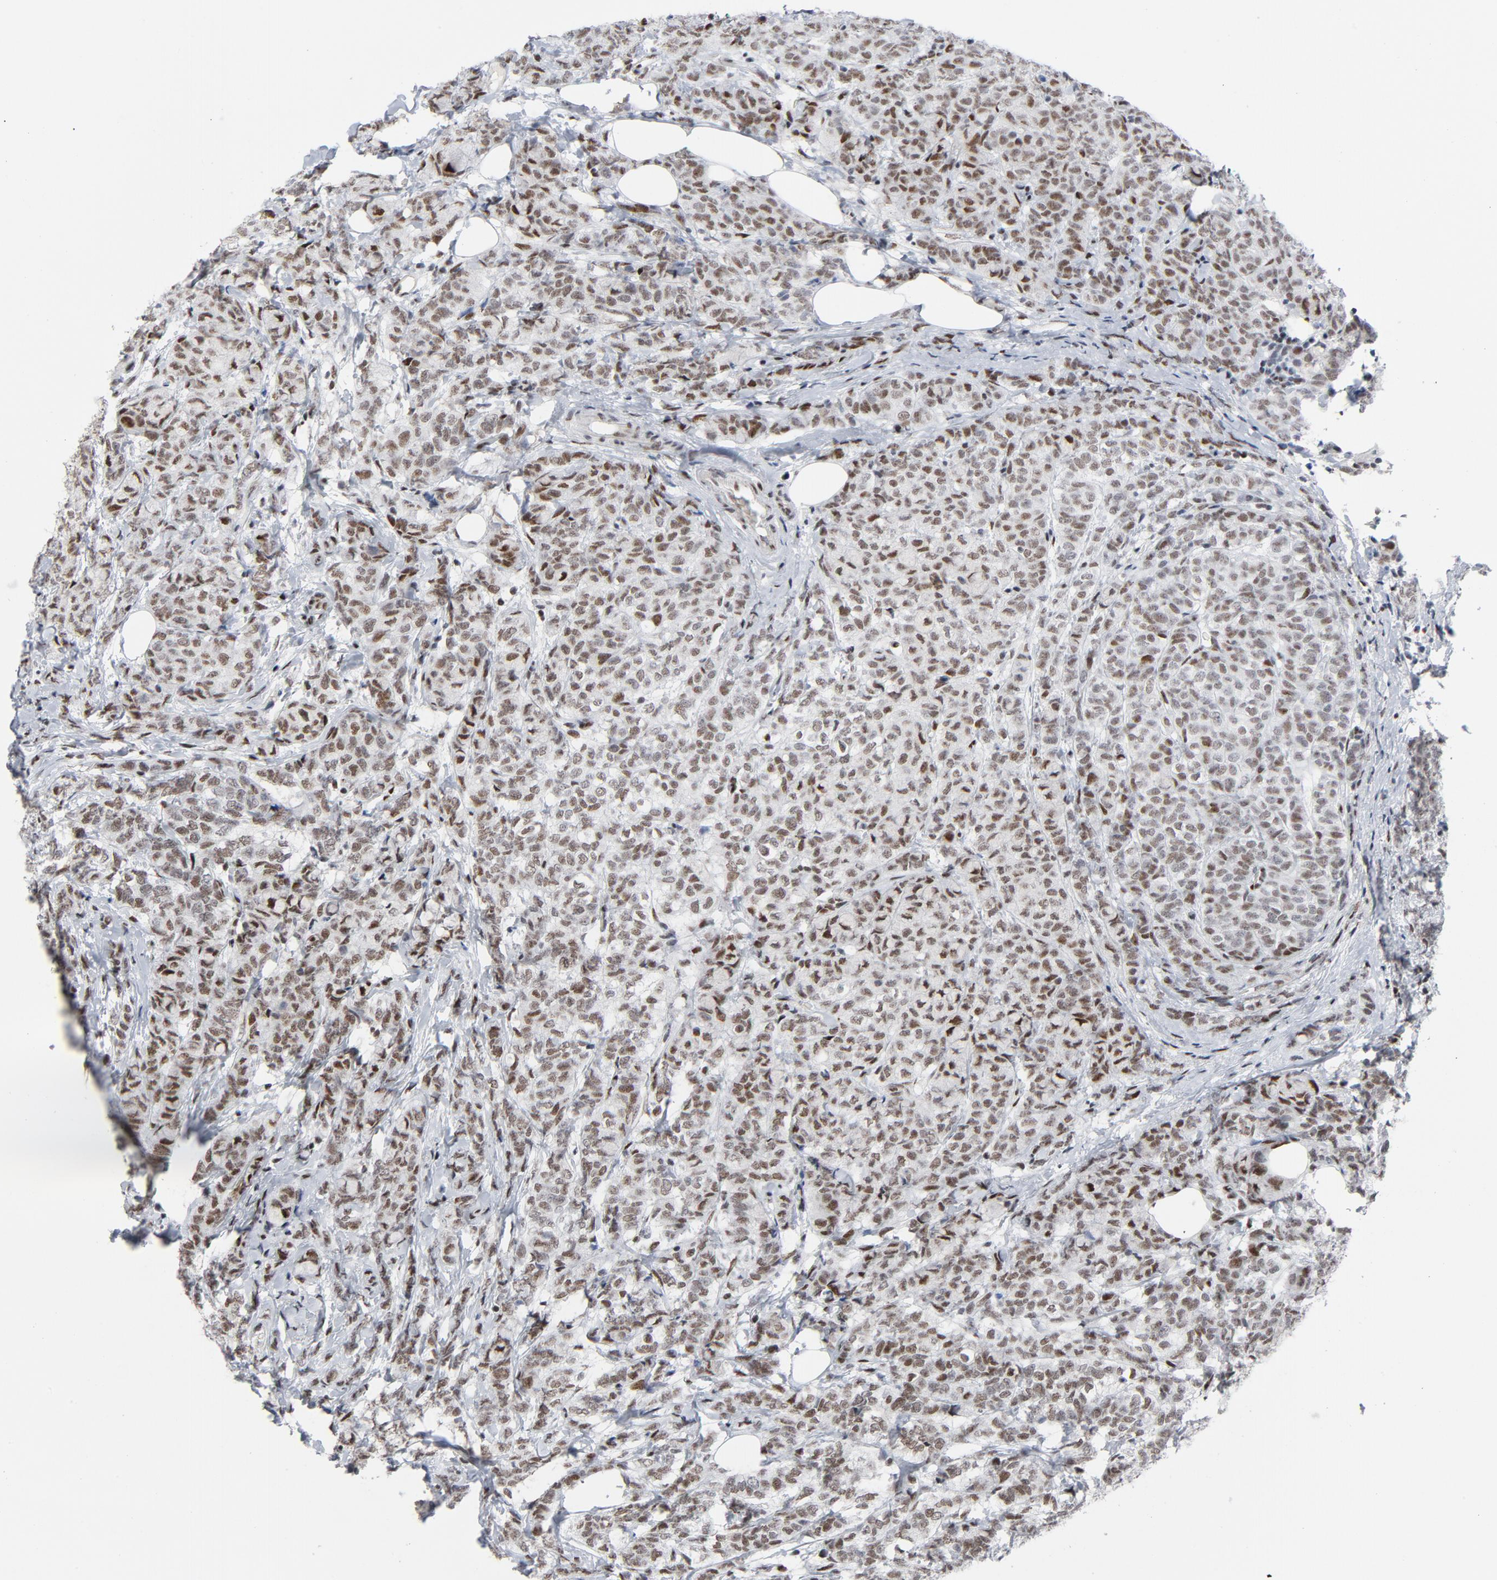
{"staining": {"intensity": "moderate", "quantity": ">75%", "location": "nuclear"}, "tissue": "breast cancer", "cell_type": "Tumor cells", "image_type": "cancer", "snomed": [{"axis": "morphology", "description": "Lobular carcinoma"}, {"axis": "topography", "description": "Breast"}], "caption": "Protein staining exhibits moderate nuclear positivity in approximately >75% of tumor cells in lobular carcinoma (breast).", "gene": "HSF1", "patient": {"sex": "female", "age": 60}}